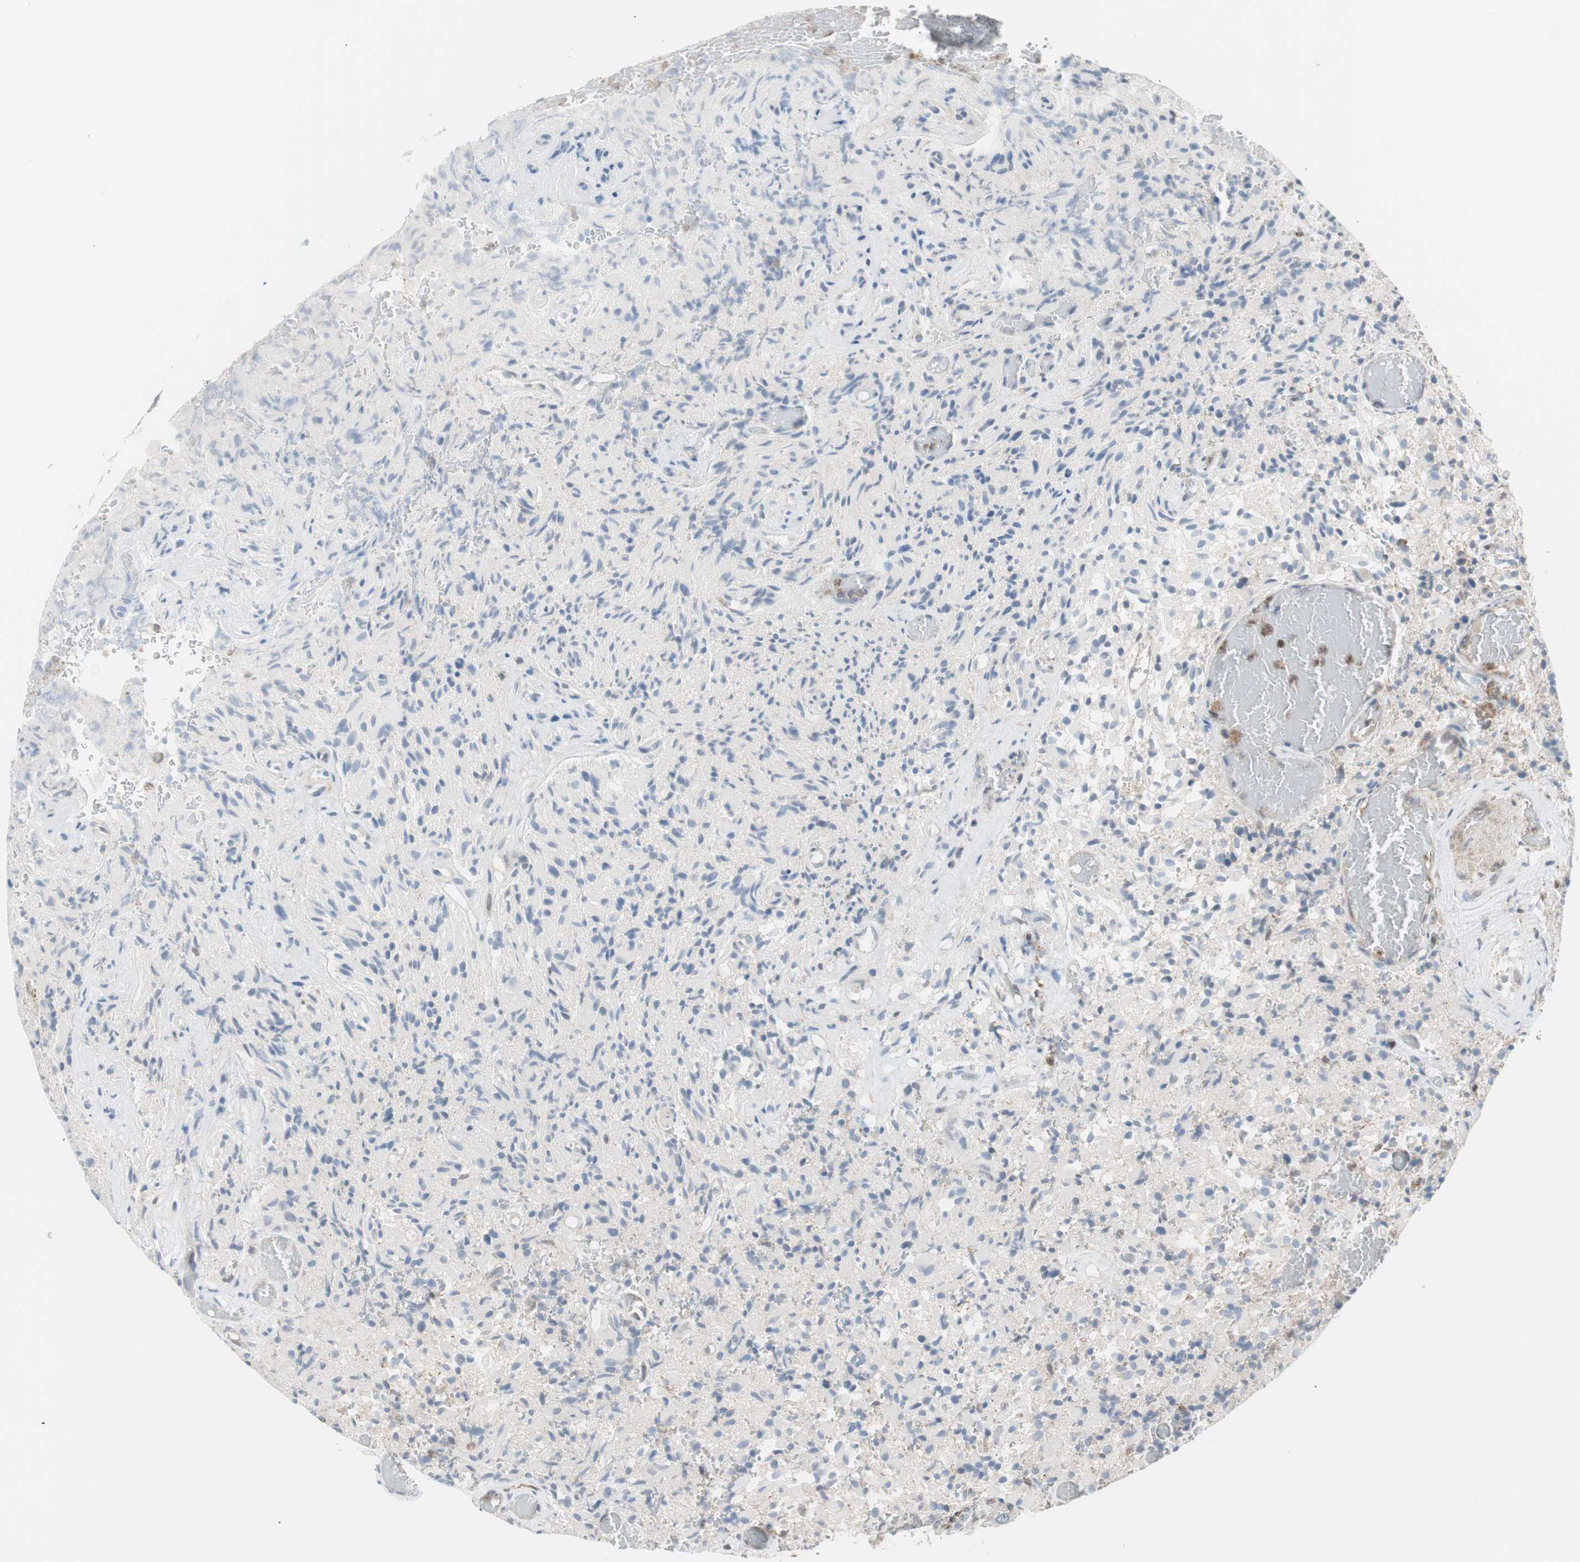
{"staining": {"intensity": "negative", "quantity": "none", "location": "none"}, "tissue": "glioma", "cell_type": "Tumor cells", "image_type": "cancer", "snomed": [{"axis": "morphology", "description": "Glioma, malignant, High grade"}, {"axis": "topography", "description": "Brain"}], "caption": "Tumor cells show no significant protein staining in glioma.", "gene": "PPP1CA", "patient": {"sex": "male", "age": 71}}